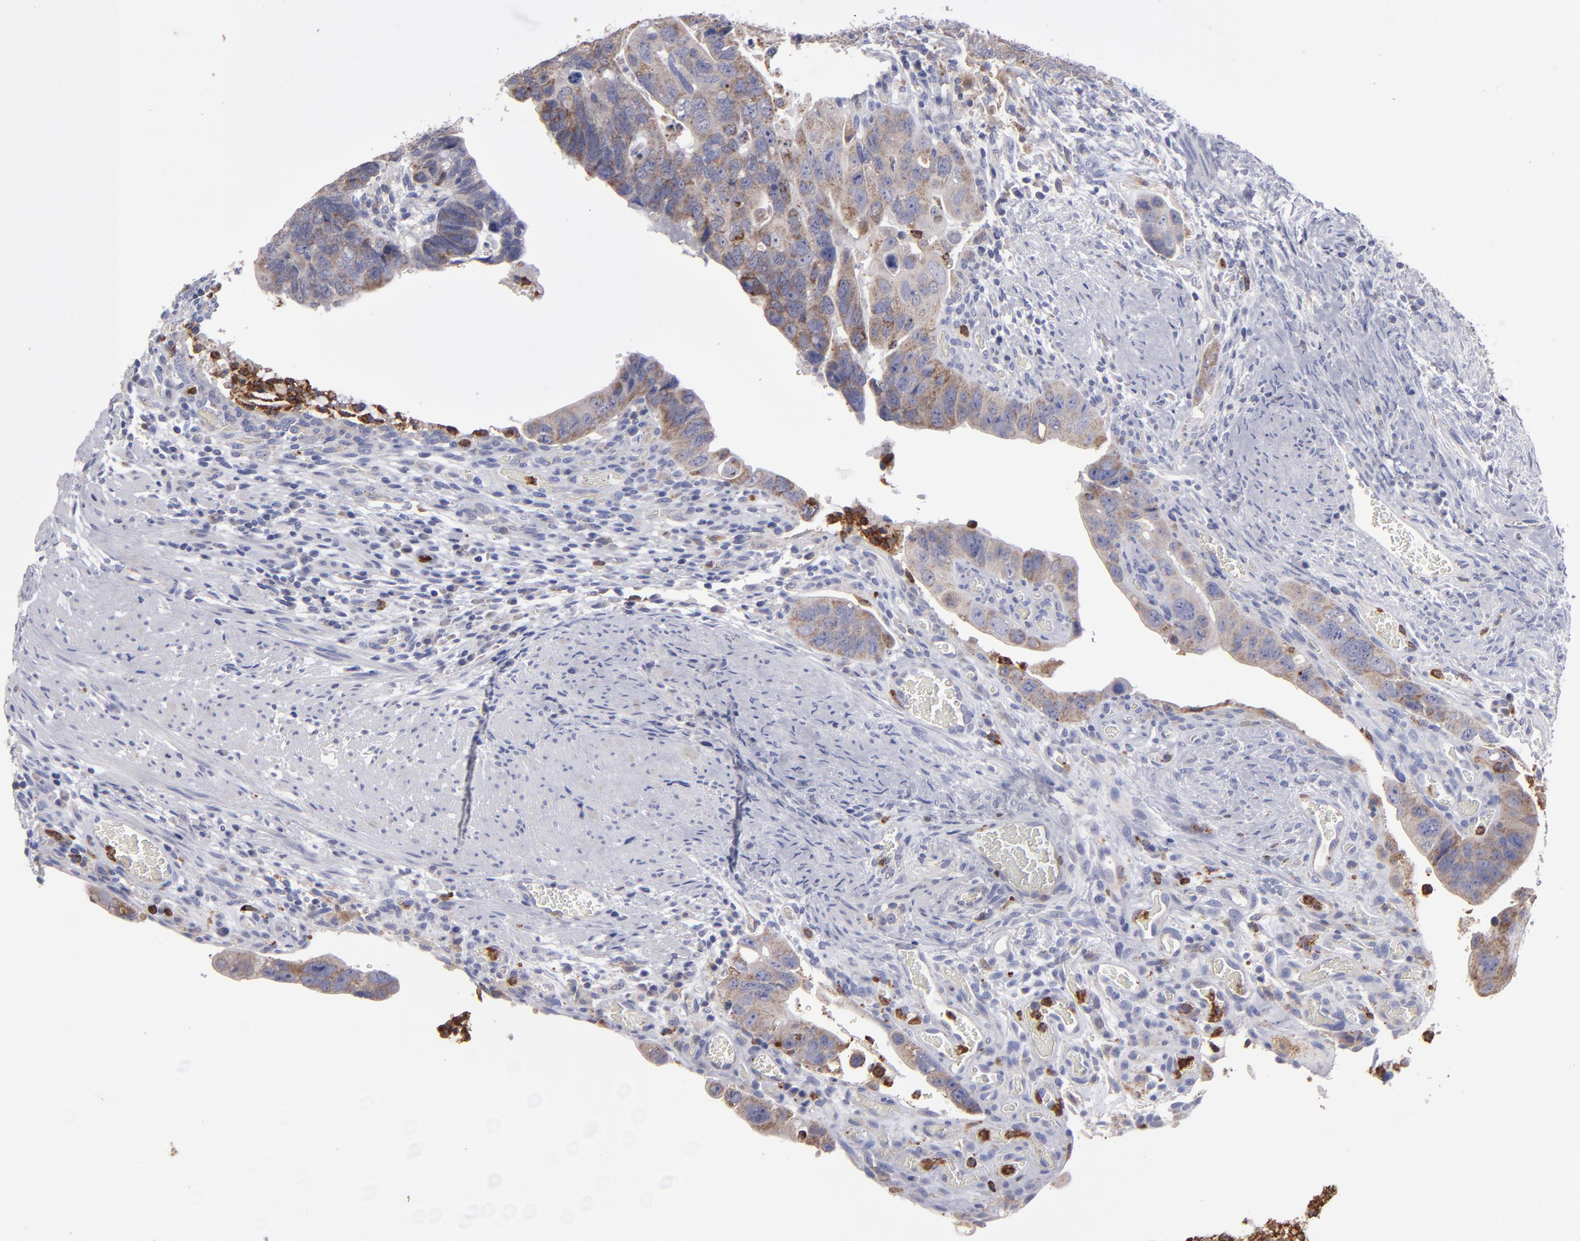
{"staining": {"intensity": "moderate", "quantity": "<25%", "location": "cytoplasmic/membranous"}, "tissue": "colorectal cancer", "cell_type": "Tumor cells", "image_type": "cancer", "snomed": [{"axis": "morphology", "description": "Adenocarcinoma, NOS"}, {"axis": "topography", "description": "Rectum"}], "caption": "Immunohistochemical staining of colorectal adenocarcinoma reveals moderate cytoplasmic/membranous protein expression in approximately <25% of tumor cells.", "gene": "FGR", "patient": {"sex": "male", "age": 53}}